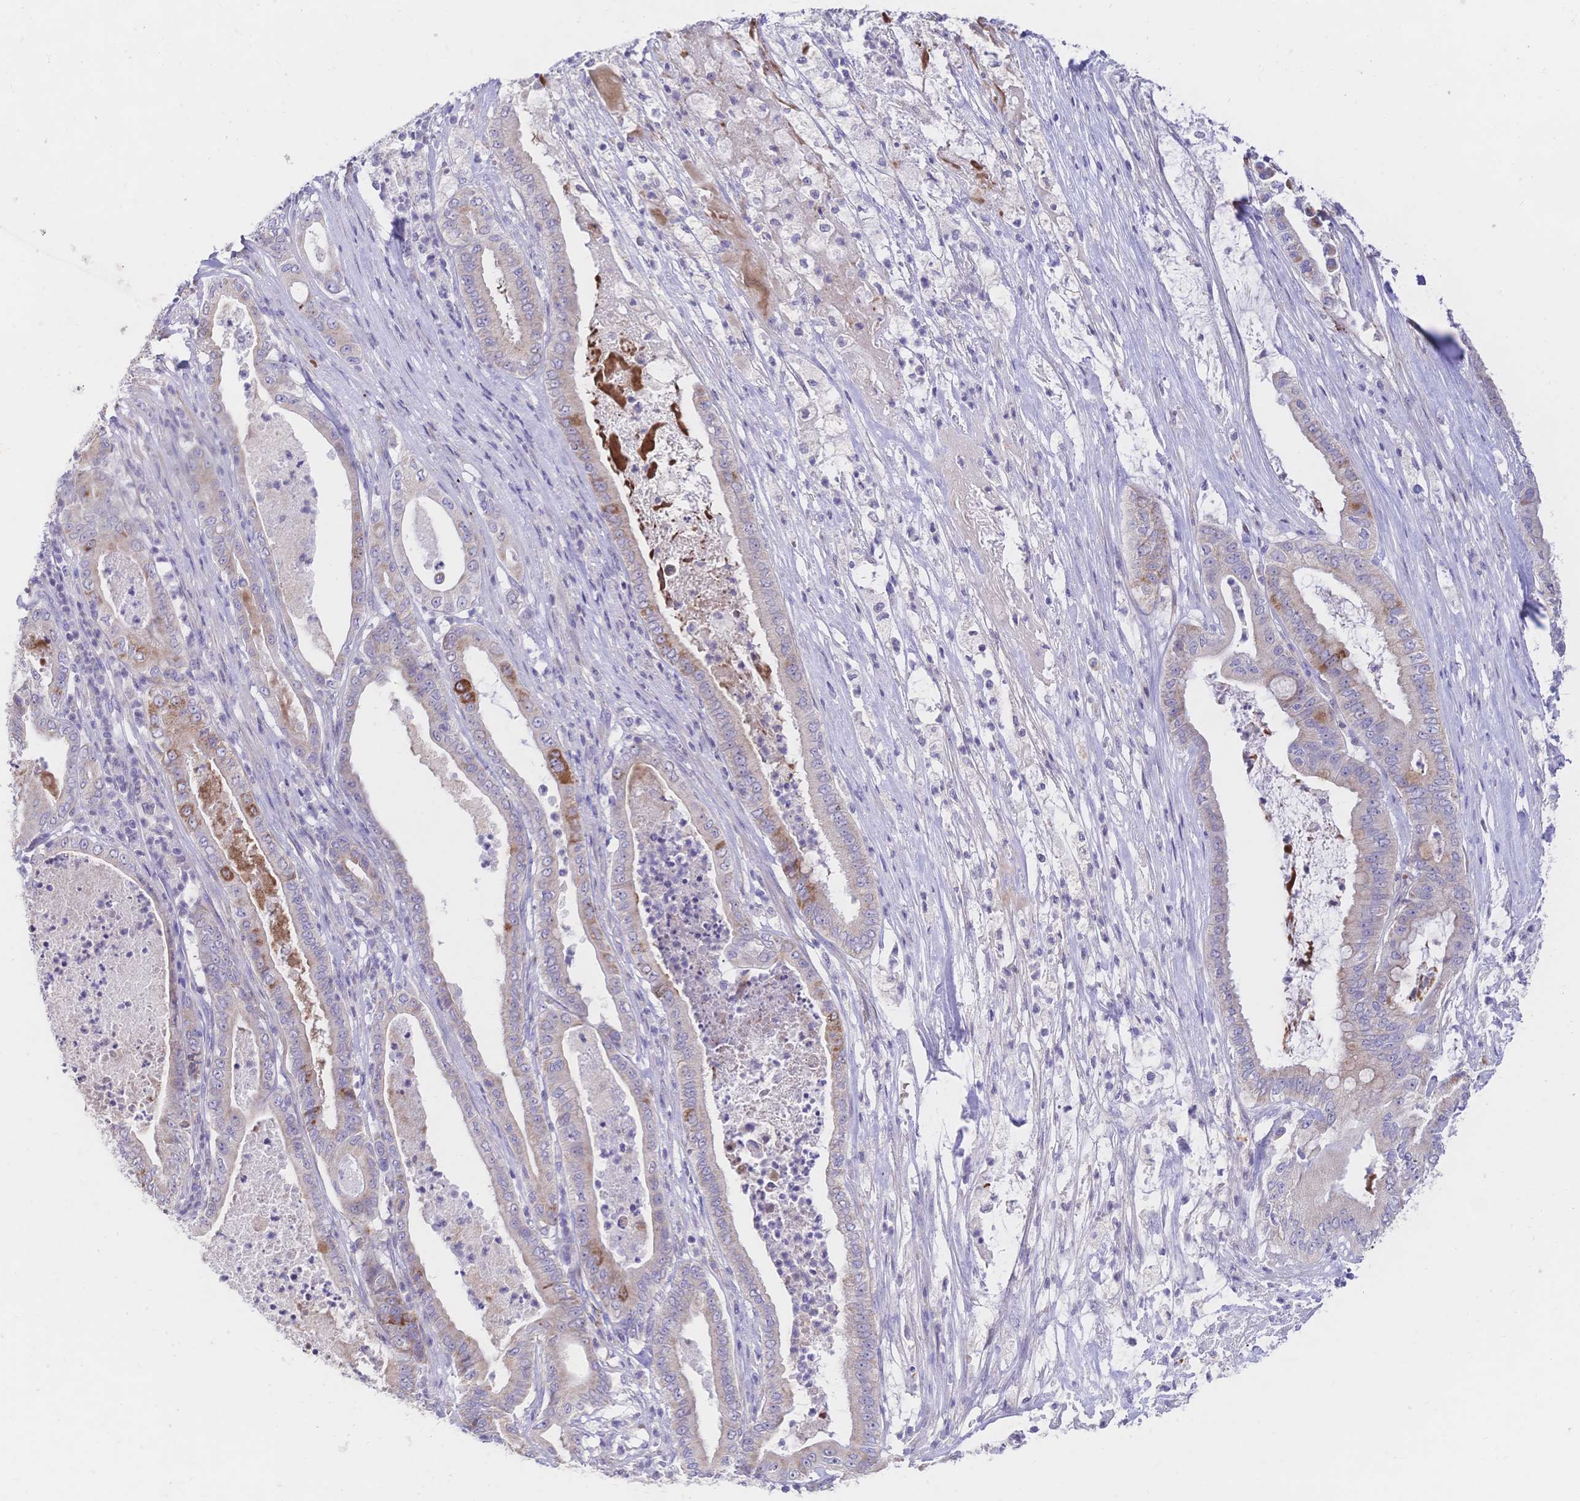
{"staining": {"intensity": "weak", "quantity": "25%-75%", "location": "cytoplasmic/membranous"}, "tissue": "pancreatic cancer", "cell_type": "Tumor cells", "image_type": "cancer", "snomed": [{"axis": "morphology", "description": "Adenocarcinoma, NOS"}, {"axis": "topography", "description": "Pancreas"}], "caption": "Pancreatic cancer (adenocarcinoma) stained with immunohistochemistry displays weak cytoplasmic/membranous staining in about 25%-75% of tumor cells.", "gene": "CLEC18B", "patient": {"sex": "male", "age": 71}}